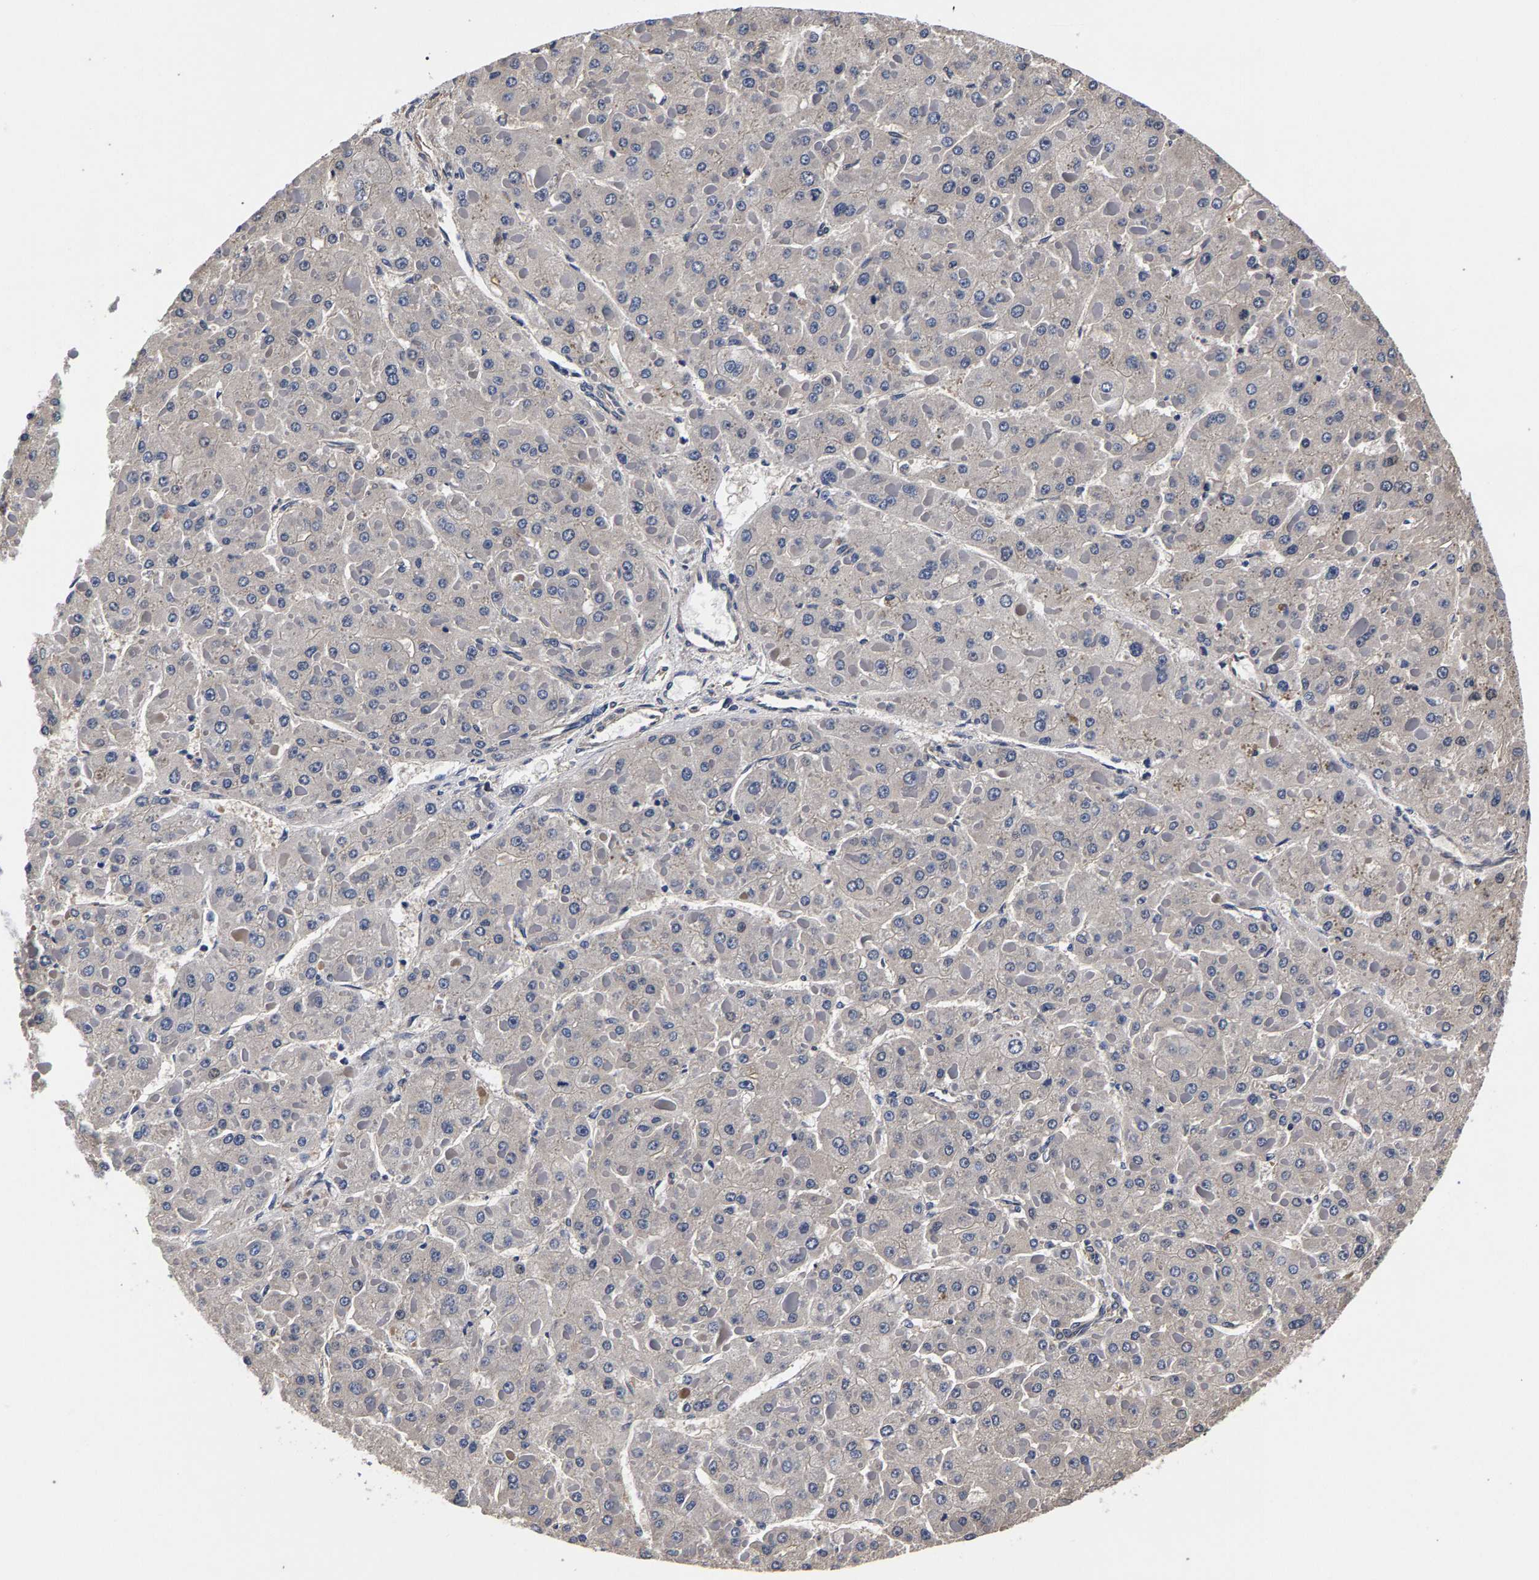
{"staining": {"intensity": "negative", "quantity": "none", "location": "none"}, "tissue": "liver cancer", "cell_type": "Tumor cells", "image_type": "cancer", "snomed": [{"axis": "morphology", "description": "Carcinoma, Hepatocellular, NOS"}, {"axis": "topography", "description": "Liver"}], "caption": "Tumor cells show no significant expression in liver cancer (hepatocellular carcinoma).", "gene": "MARCHF7", "patient": {"sex": "female", "age": 73}}